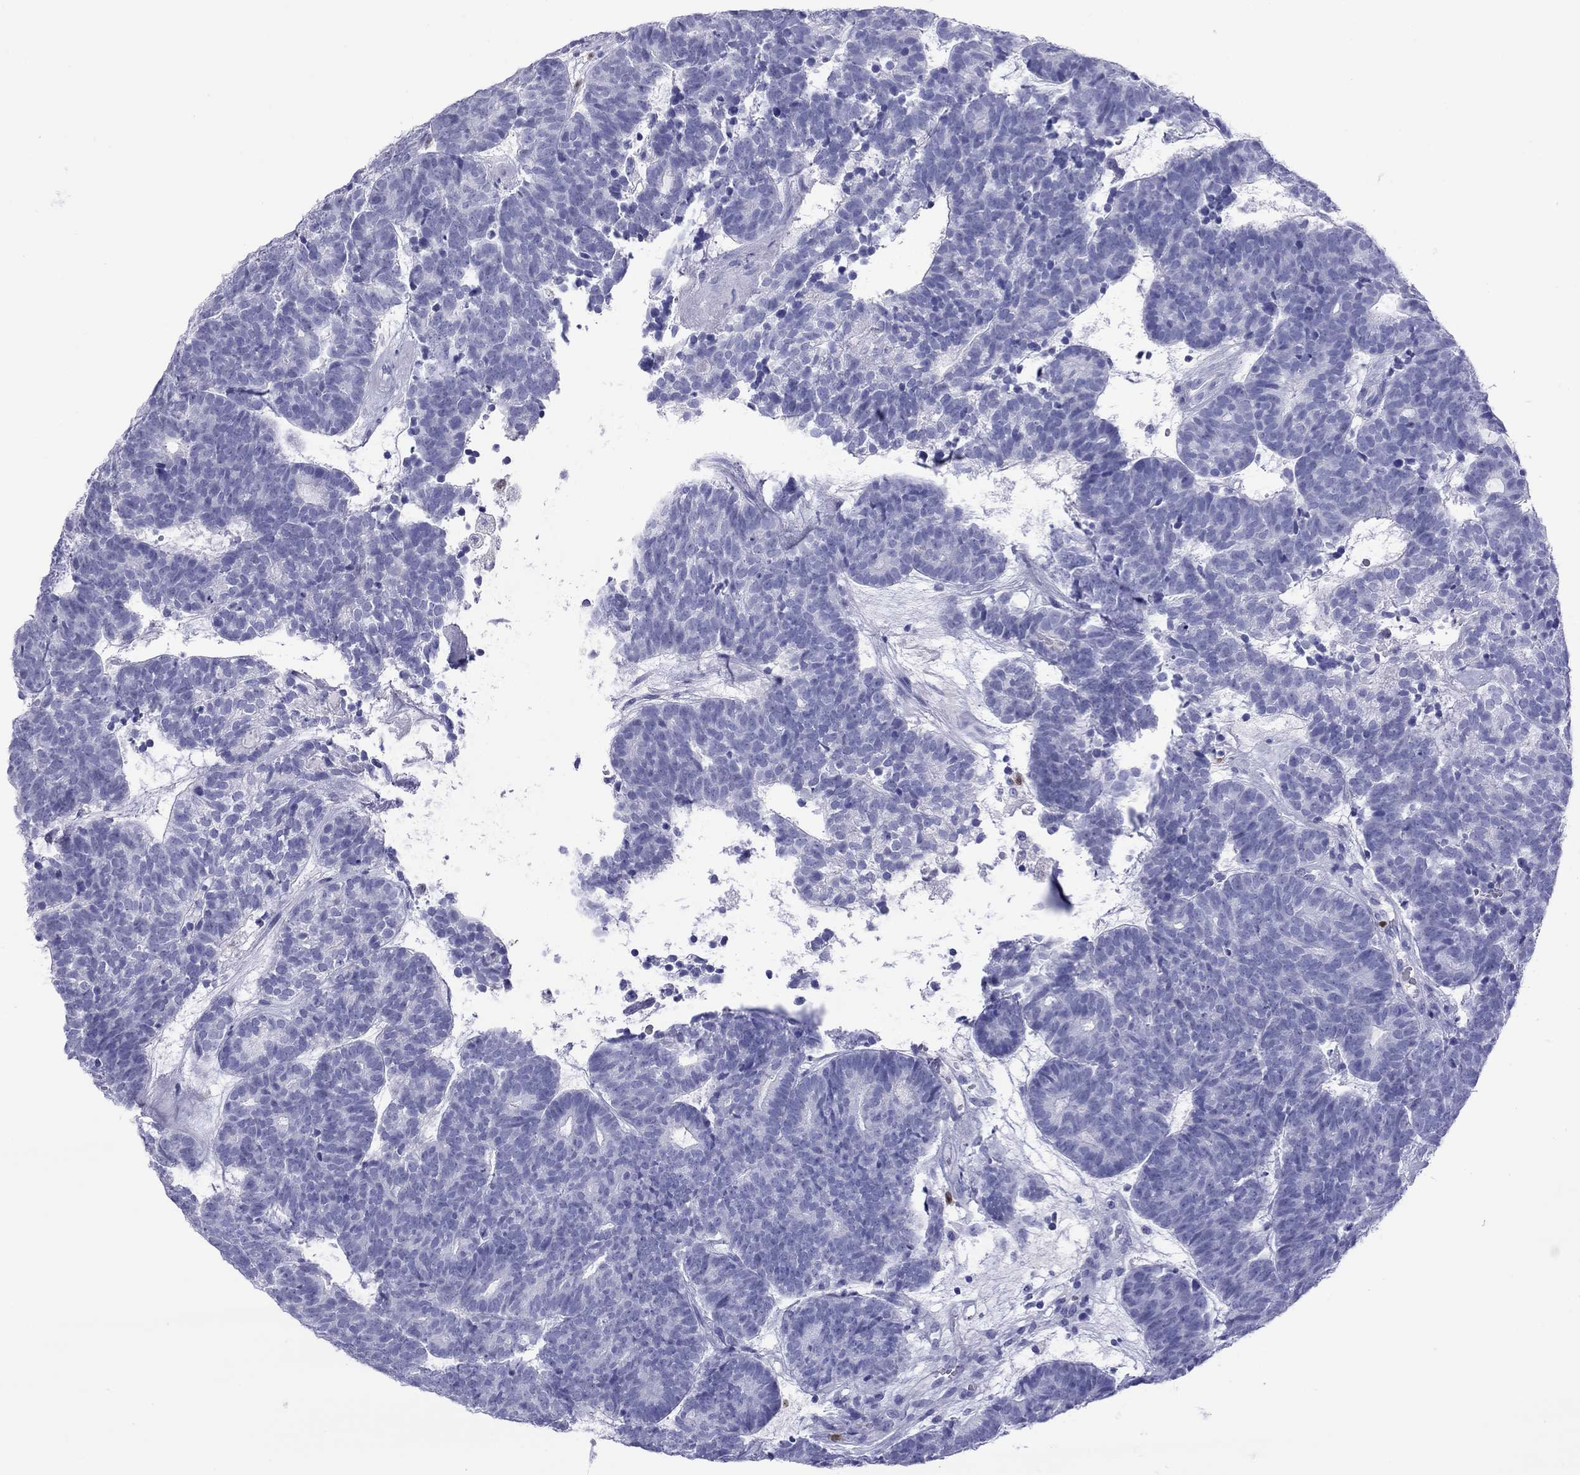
{"staining": {"intensity": "negative", "quantity": "none", "location": "none"}, "tissue": "head and neck cancer", "cell_type": "Tumor cells", "image_type": "cancer", "snomed": [{"axis": "morphology", "description": "Adenocarcinoma, NOS"}, {"axis": "topography", "description": "Head-Neck"}], "caption": "Tumor cells show no significant protein staining in head and neck cancer.", "gene": "SLAMF1", "patient": {"sex": "female", "age": 81}}